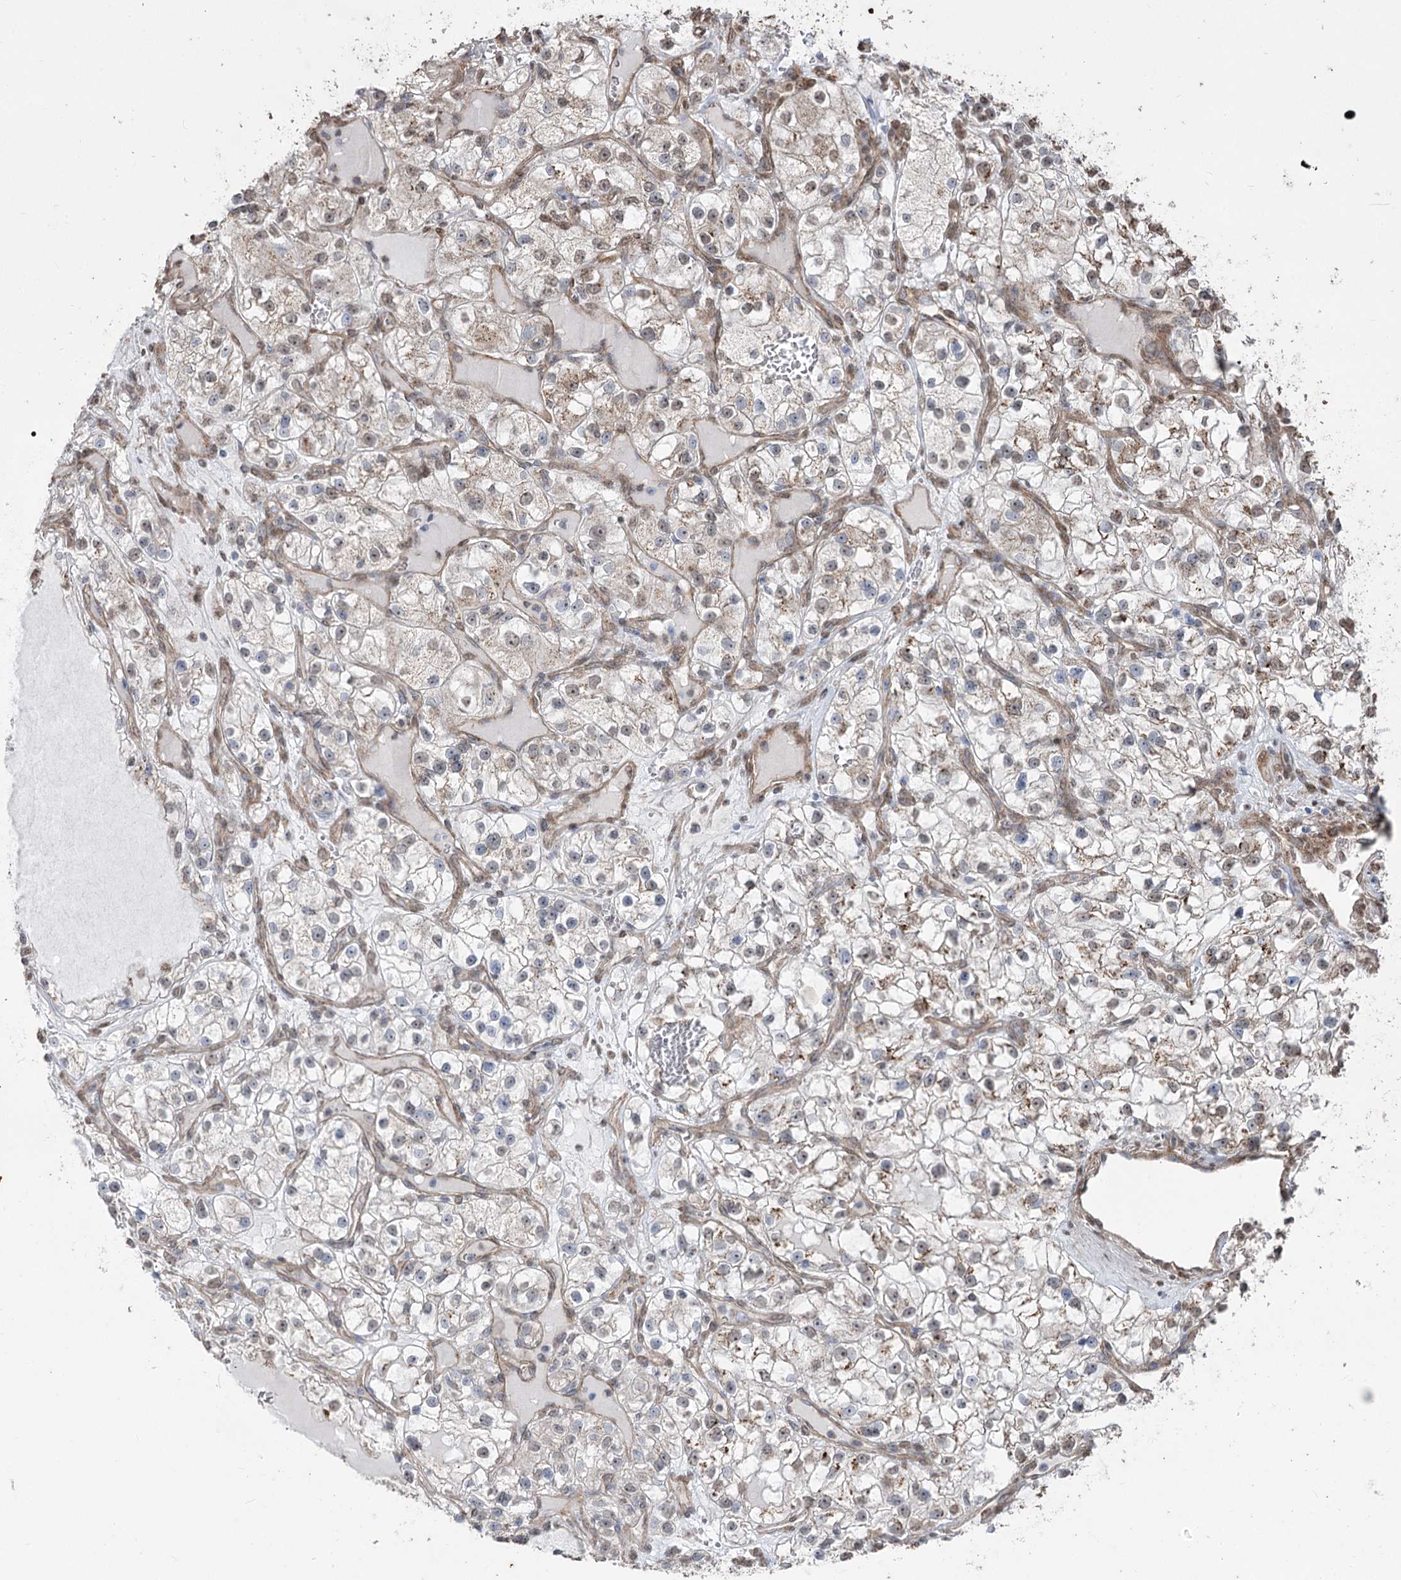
{"staining": {"intensity": "weak", "quantity": "<25%", "location": "cytoplasmic/membranous"}, "tissue": "renal cancer", "cell_type": "Tumor cells", "image_type": "cancer", "snomed": [{"axis": "morphology", "description": "Adenocarcinoma, NOS"}, {"axis": "topography", "description": "Kidney"}], "caption": "Renal adenocarcinoma was stained to show a protein in brown. There is no significant expression in tumor cells.", "gene": "ZSCAN23", "patient": {"sex": "female", "age": 57}}